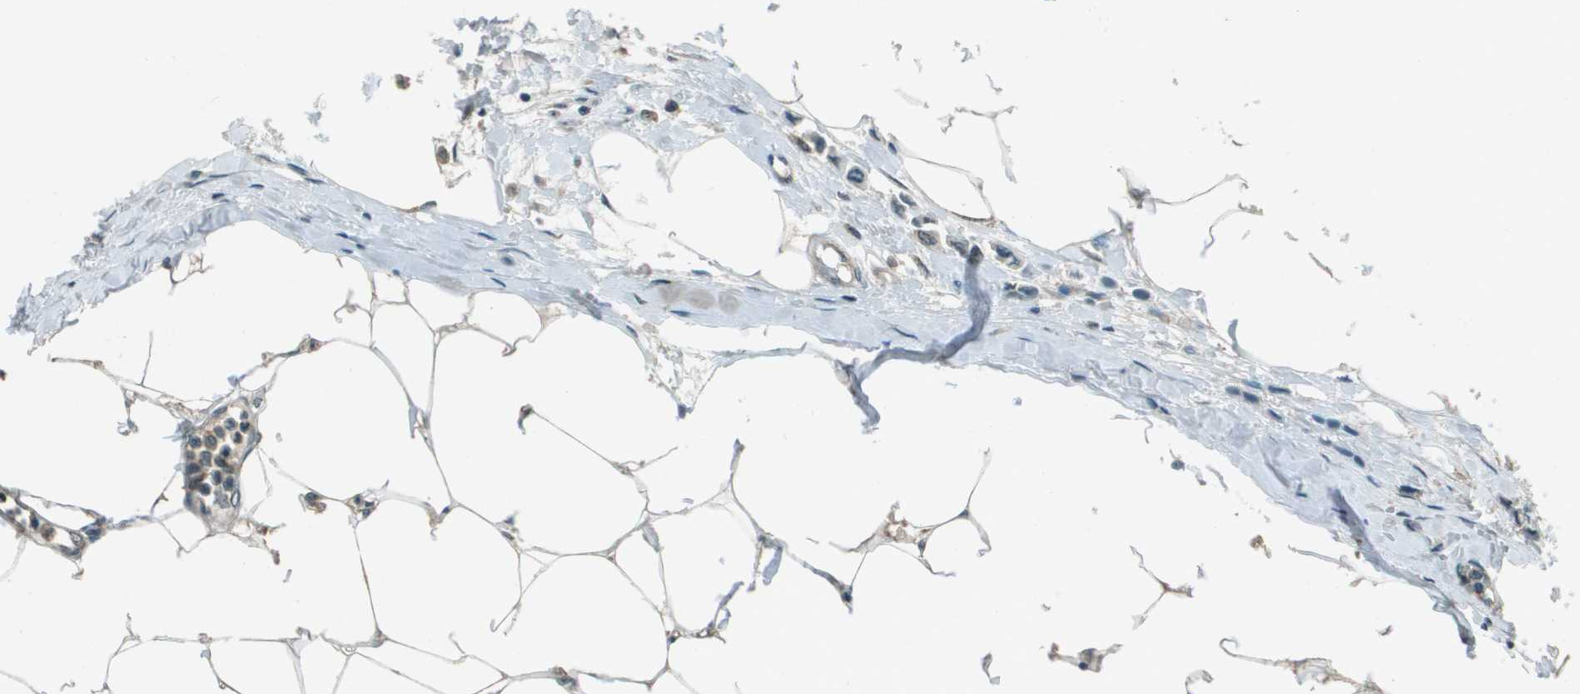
{"staining": {"intensity": "negative", "quantity": "none", "location": "none"}, "tissue": "breast cancer", "cell_type": "Tumor cells", "image_type": "cancer", "snomed": [{"axis": "morphology", "description": "Lobular carcinoma"}, {"axis": "topography", "description": "Breast"}], "caption": "Tumor cells are negative for brown protein staining in breast lobular carcinoma.", "gene": "SDC3", "patient": {"sex": "female", "age": 51}}